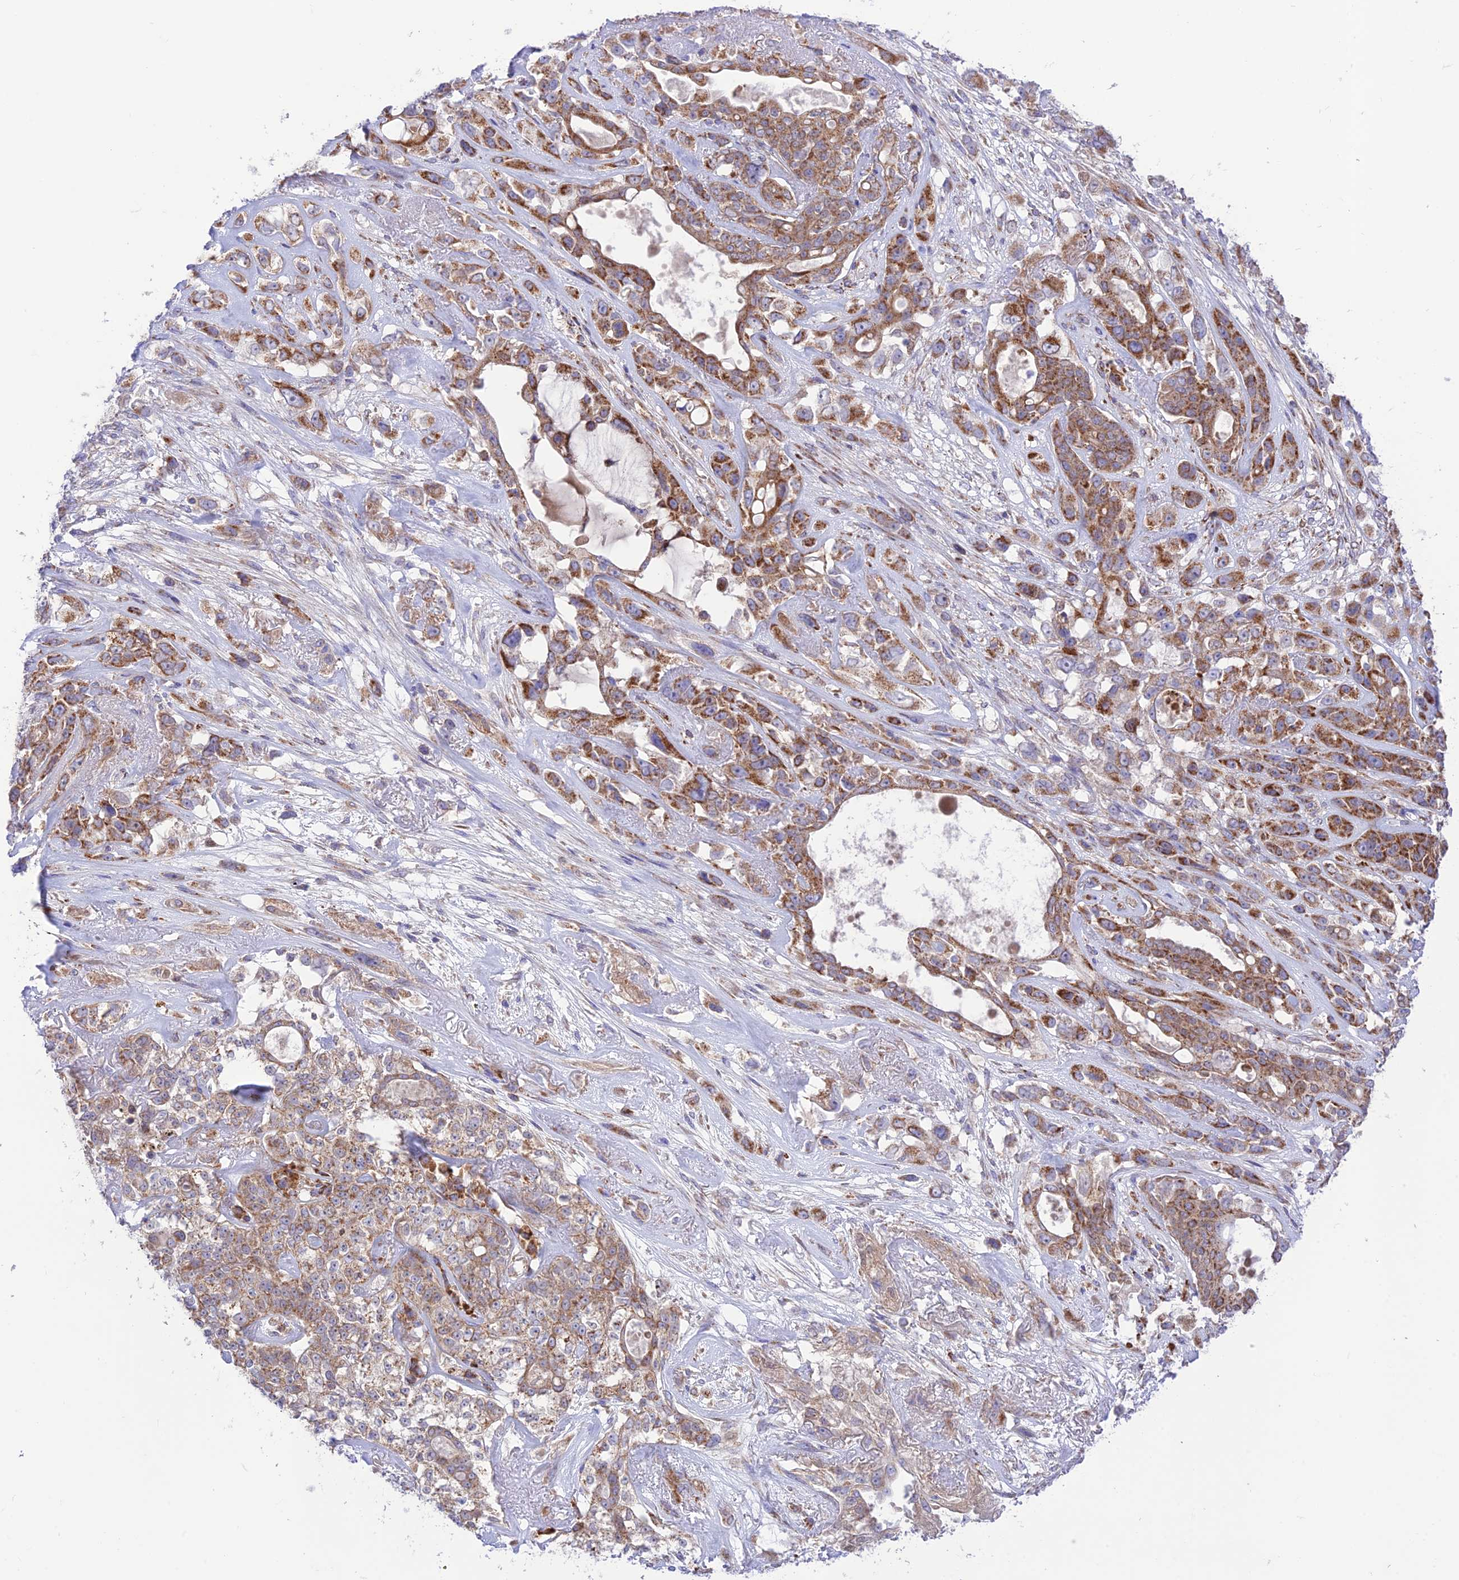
{"staining": {"intensity": "moderate", "quantity": ">75%", "location": "cytoplasmic/membranous"}, "tissue": "lung cancer", "cell_type": "Tumor cells", "image_type": "cancer", "snomed": [{"axis": "morphology", "description": "Squamous cell carcinoma, NOS"}, {"axis": "topography", "description": "Lung"}], "caption": "A high-resolution photomicrograph shows immunohistochemistry staining of lung squamous cell carcinoma, which demonstrates moderate cytoplasmic/membranous expression in approximately >75% of tumor cells.", "gene": "UAP1L1", "patient": {"sex": "female", "age": 70}}